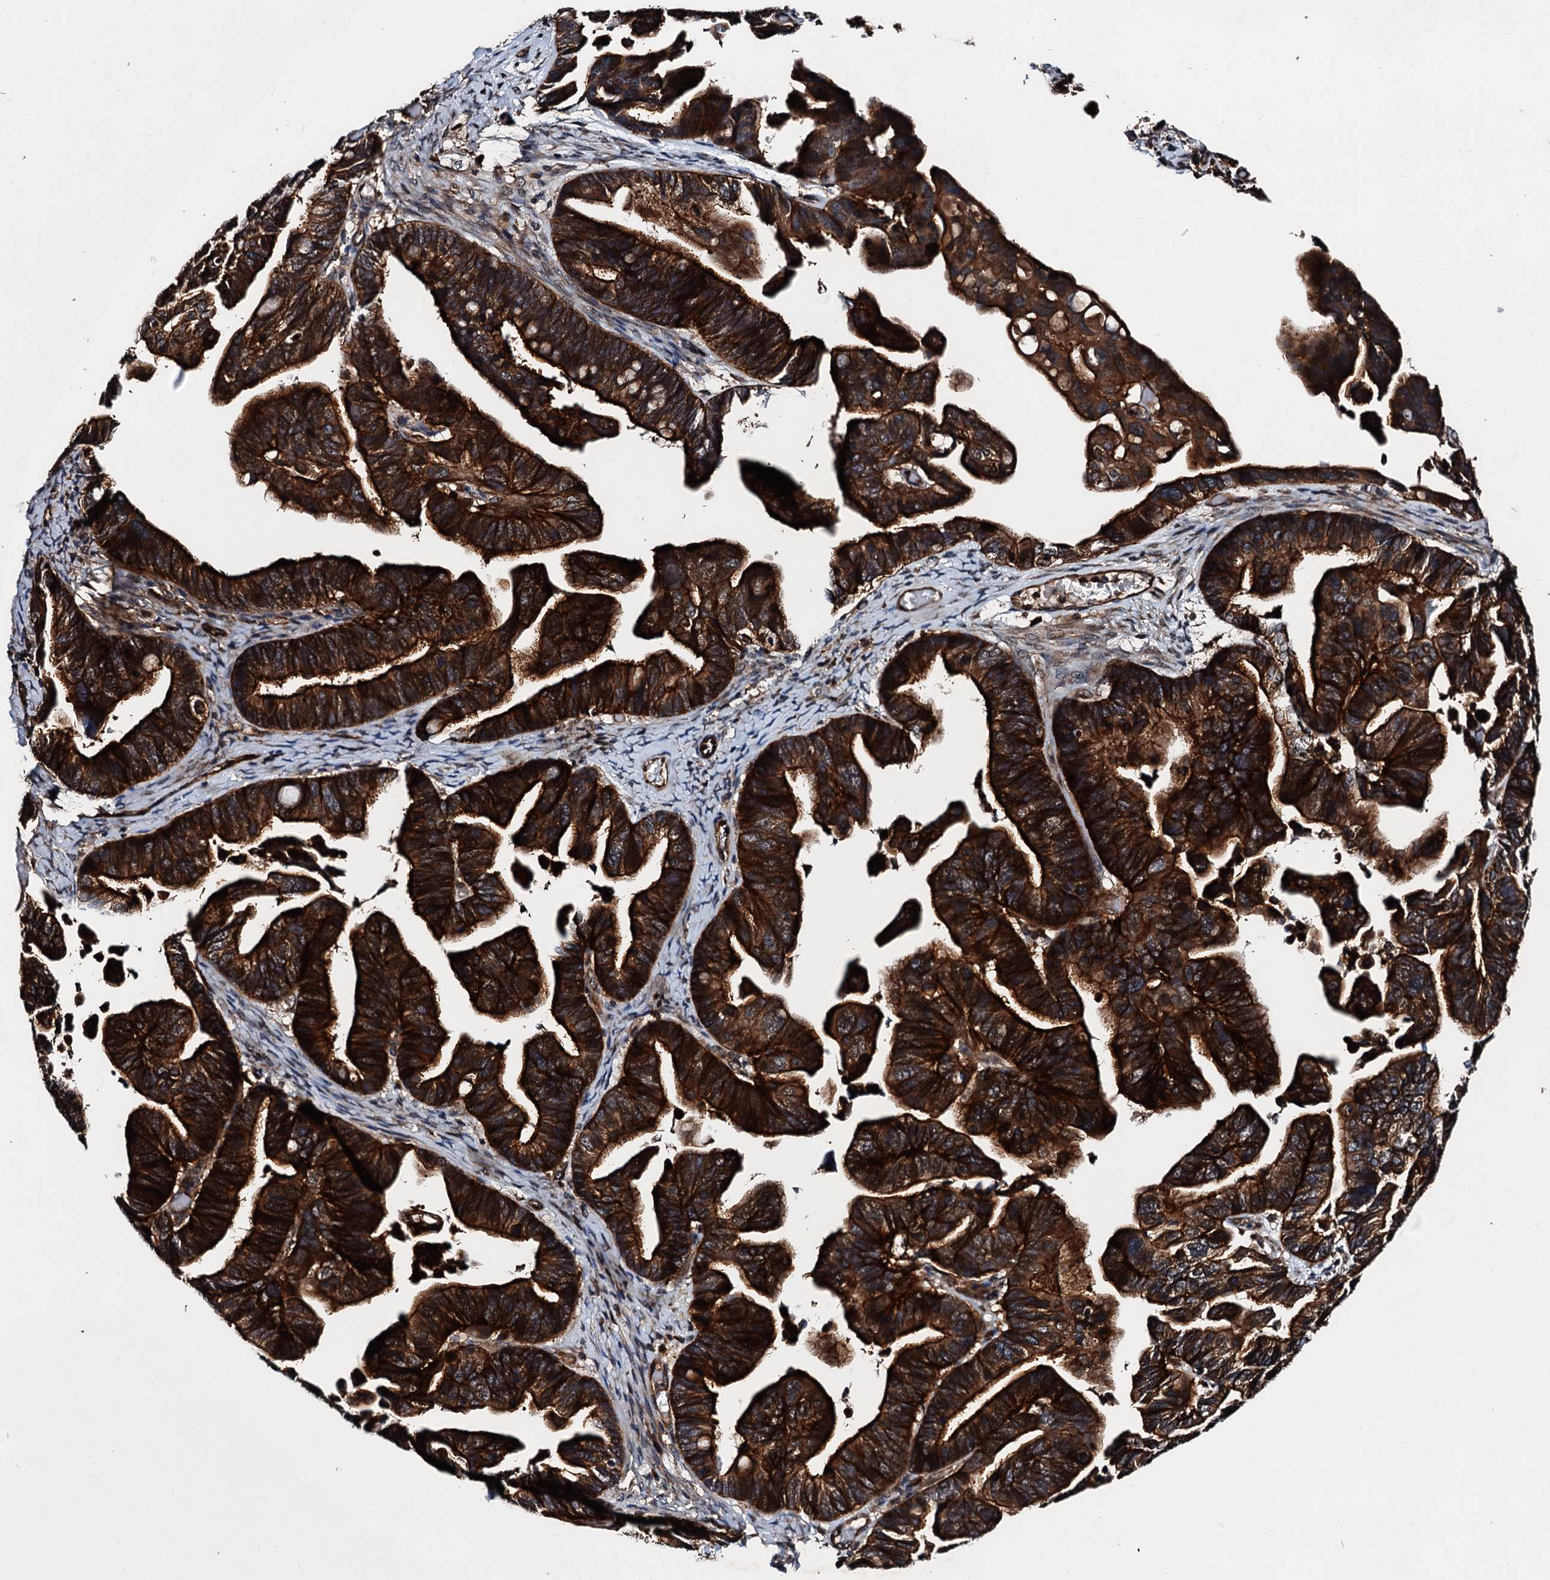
{"staining": {"intensity": "strong", "quantity": ">75%", "location": "cytoplasmic/membranous"}, "tissue": "ovarian cancer", "cell_type": "Tumor cells", "image_type": "cancer", "snomed": [{"axis": "morphology", "description": "Cystadenocarcinoma, serous, NOS"}, {"axis": "topography", "description": "Ovary"}], "caption": "This micrograph reveals ovarian cancer (serous cystadenocarcinoma) stained with immunohistochemistry to label a protein in brown. The cytoplasmic/membranous of tumor cells show strong positivity for the protein. Nuclei are counter-stained blue.", "gene": "FGD4", "patient": {"sex": "female", "age": 56}}